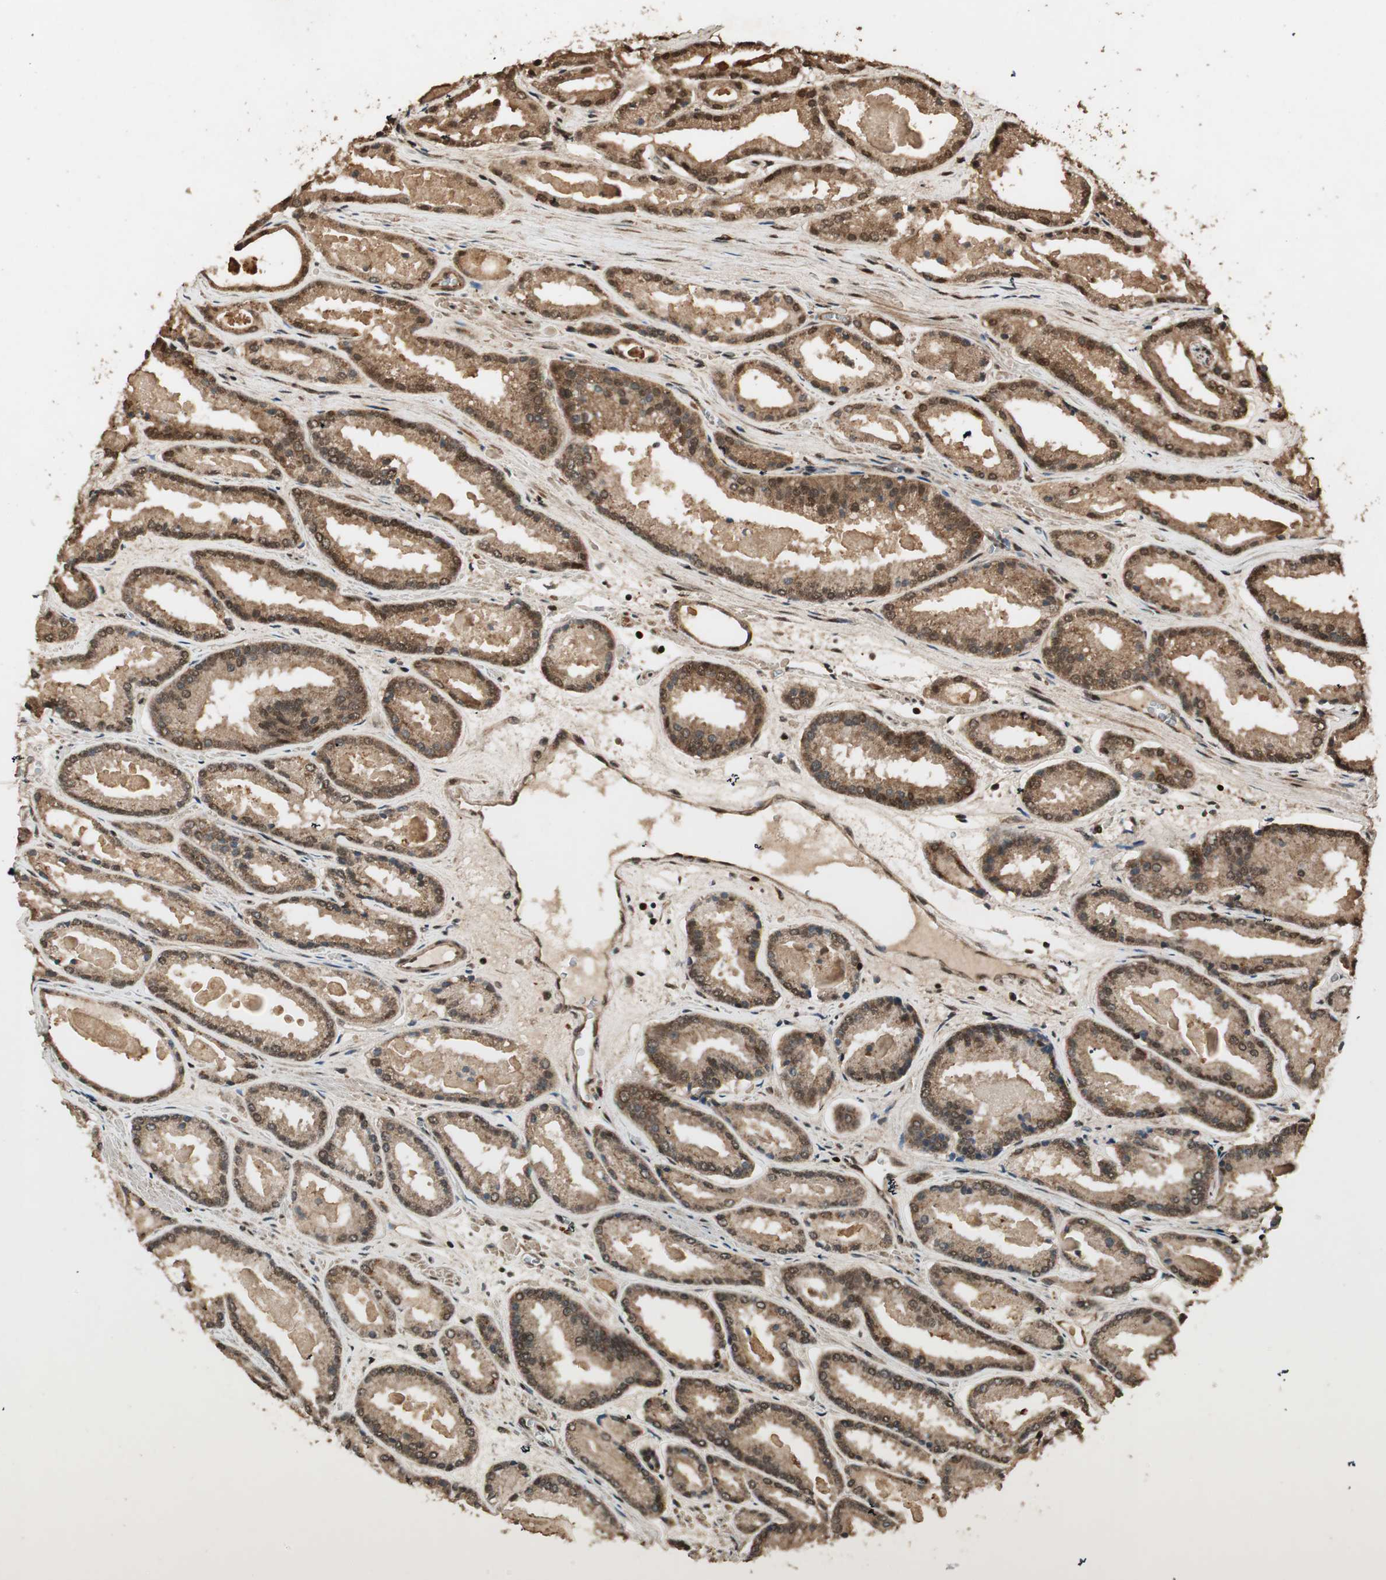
{"staining": {"intensity": "strong", "quantity": ">75%", "location": "cytoplasmic/membranous,nuclear"}, "tissue": "prostate cancer", "cell_type": "Tumor cells", "image_type": "cancer", "snomed": [{"axis": "morphology", "description": "Adenocarcinoma, Low grade"}, {"axis": "topography", "description": "Prostate"}], "caption": "DAB immunohistochemical staining of prostate low-grade adenocarcinoma demonstrates strong cytoplasmic/membranous and nuclear protein positivity in approximately >75% of tumor cells.", "gene": "RPA3", "patient": {"sex": "male", "age": 59}}